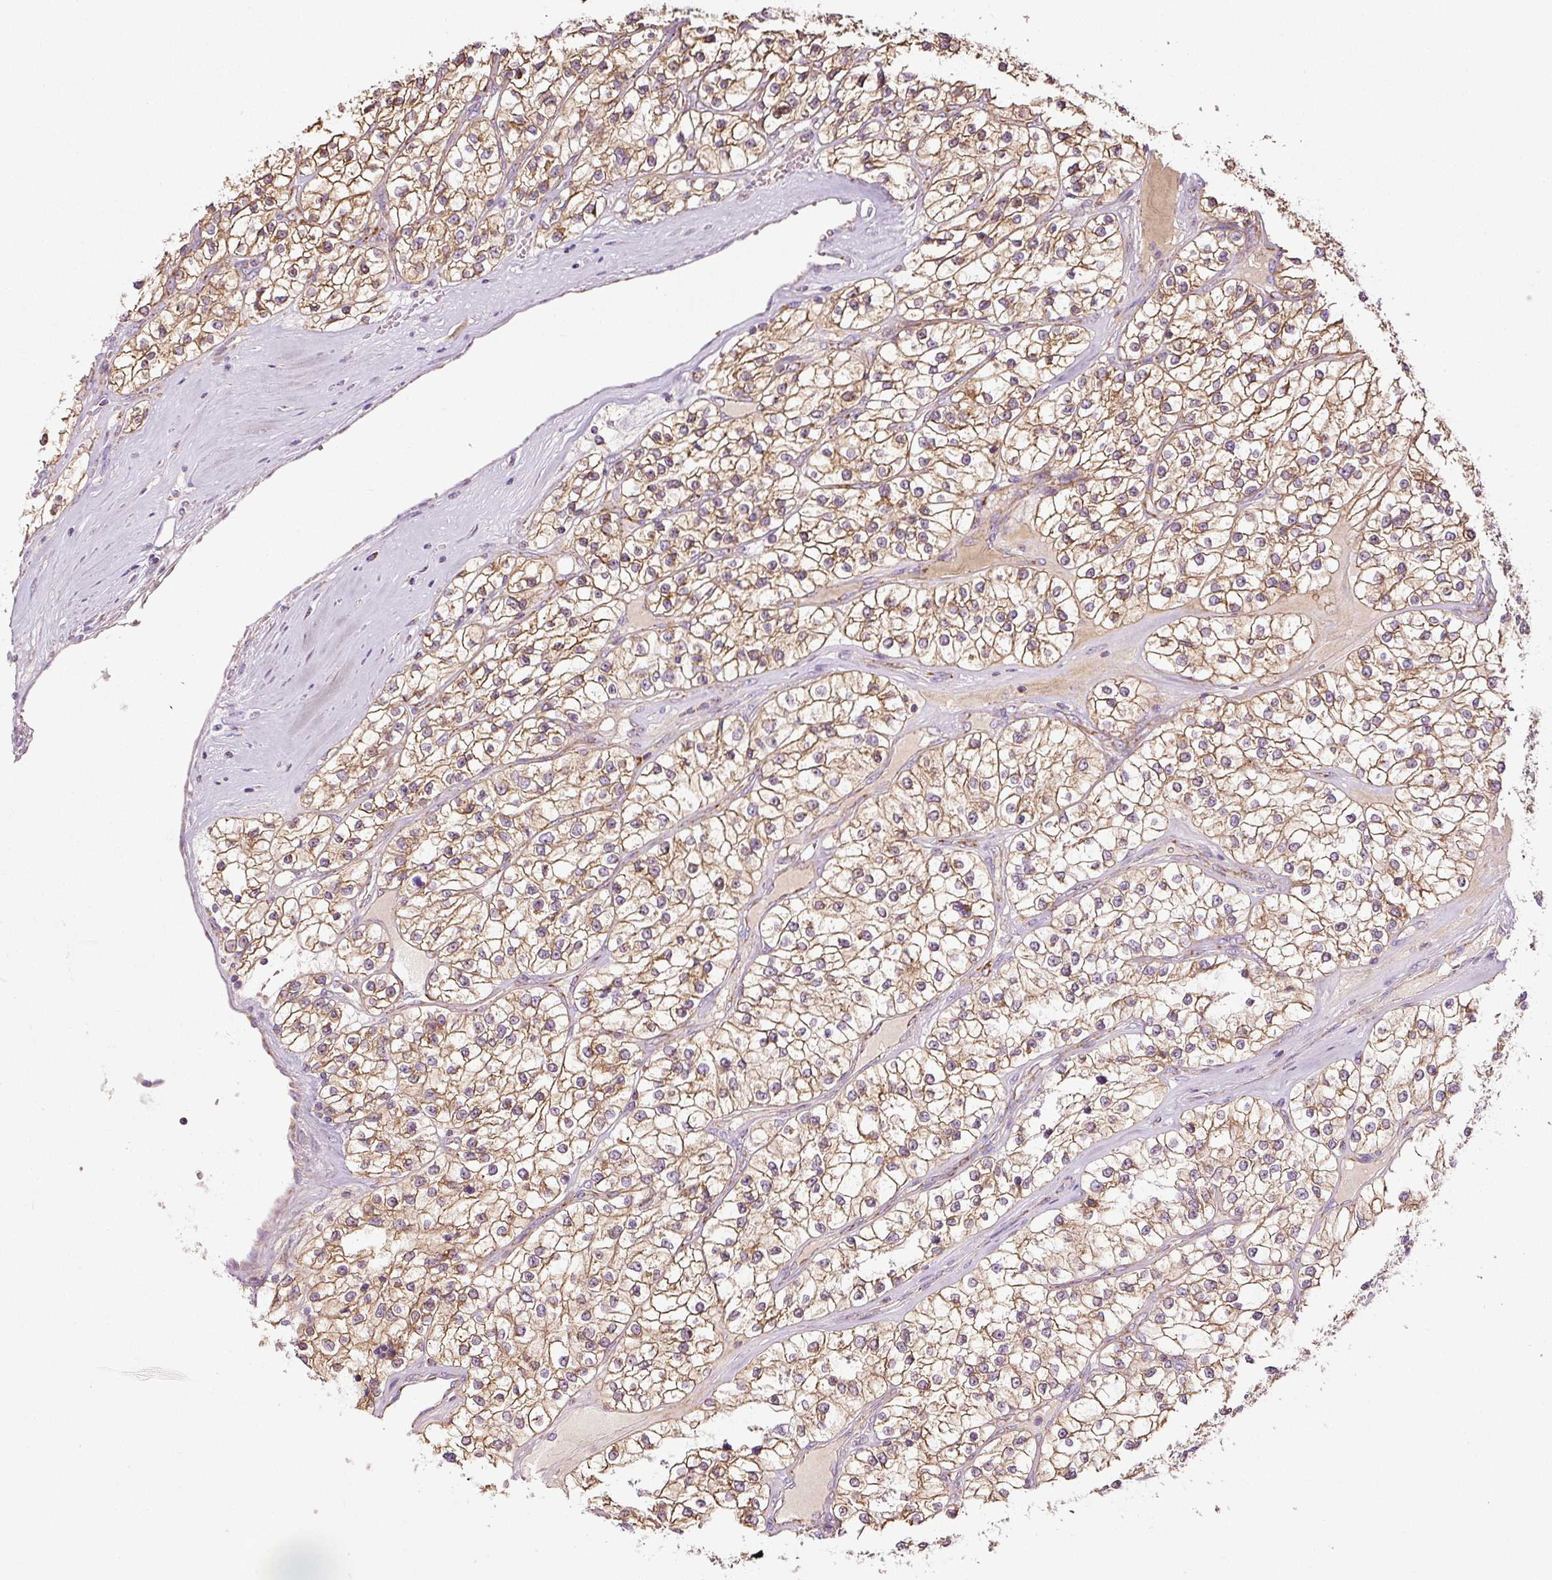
{"staining": {"intensity": "moderate", "quantity": ">75%", "location": "cytoplasmic/membranous"}, "tissue": "renal cancer", "cell_type": "Tumor cells", "image_type": "cancer", "snomed": [{"axis": "morphology", "description": "Adenocarcinoma, NOS"}, {"axis": "topography", "description": "Kidney"}], "caption": "Human renal adenocarcinoma stained with a protein marker reveals moderate staining in tumor cells.", "gene": "SDHA", "patient": {"sex": "female", "age": 57}}